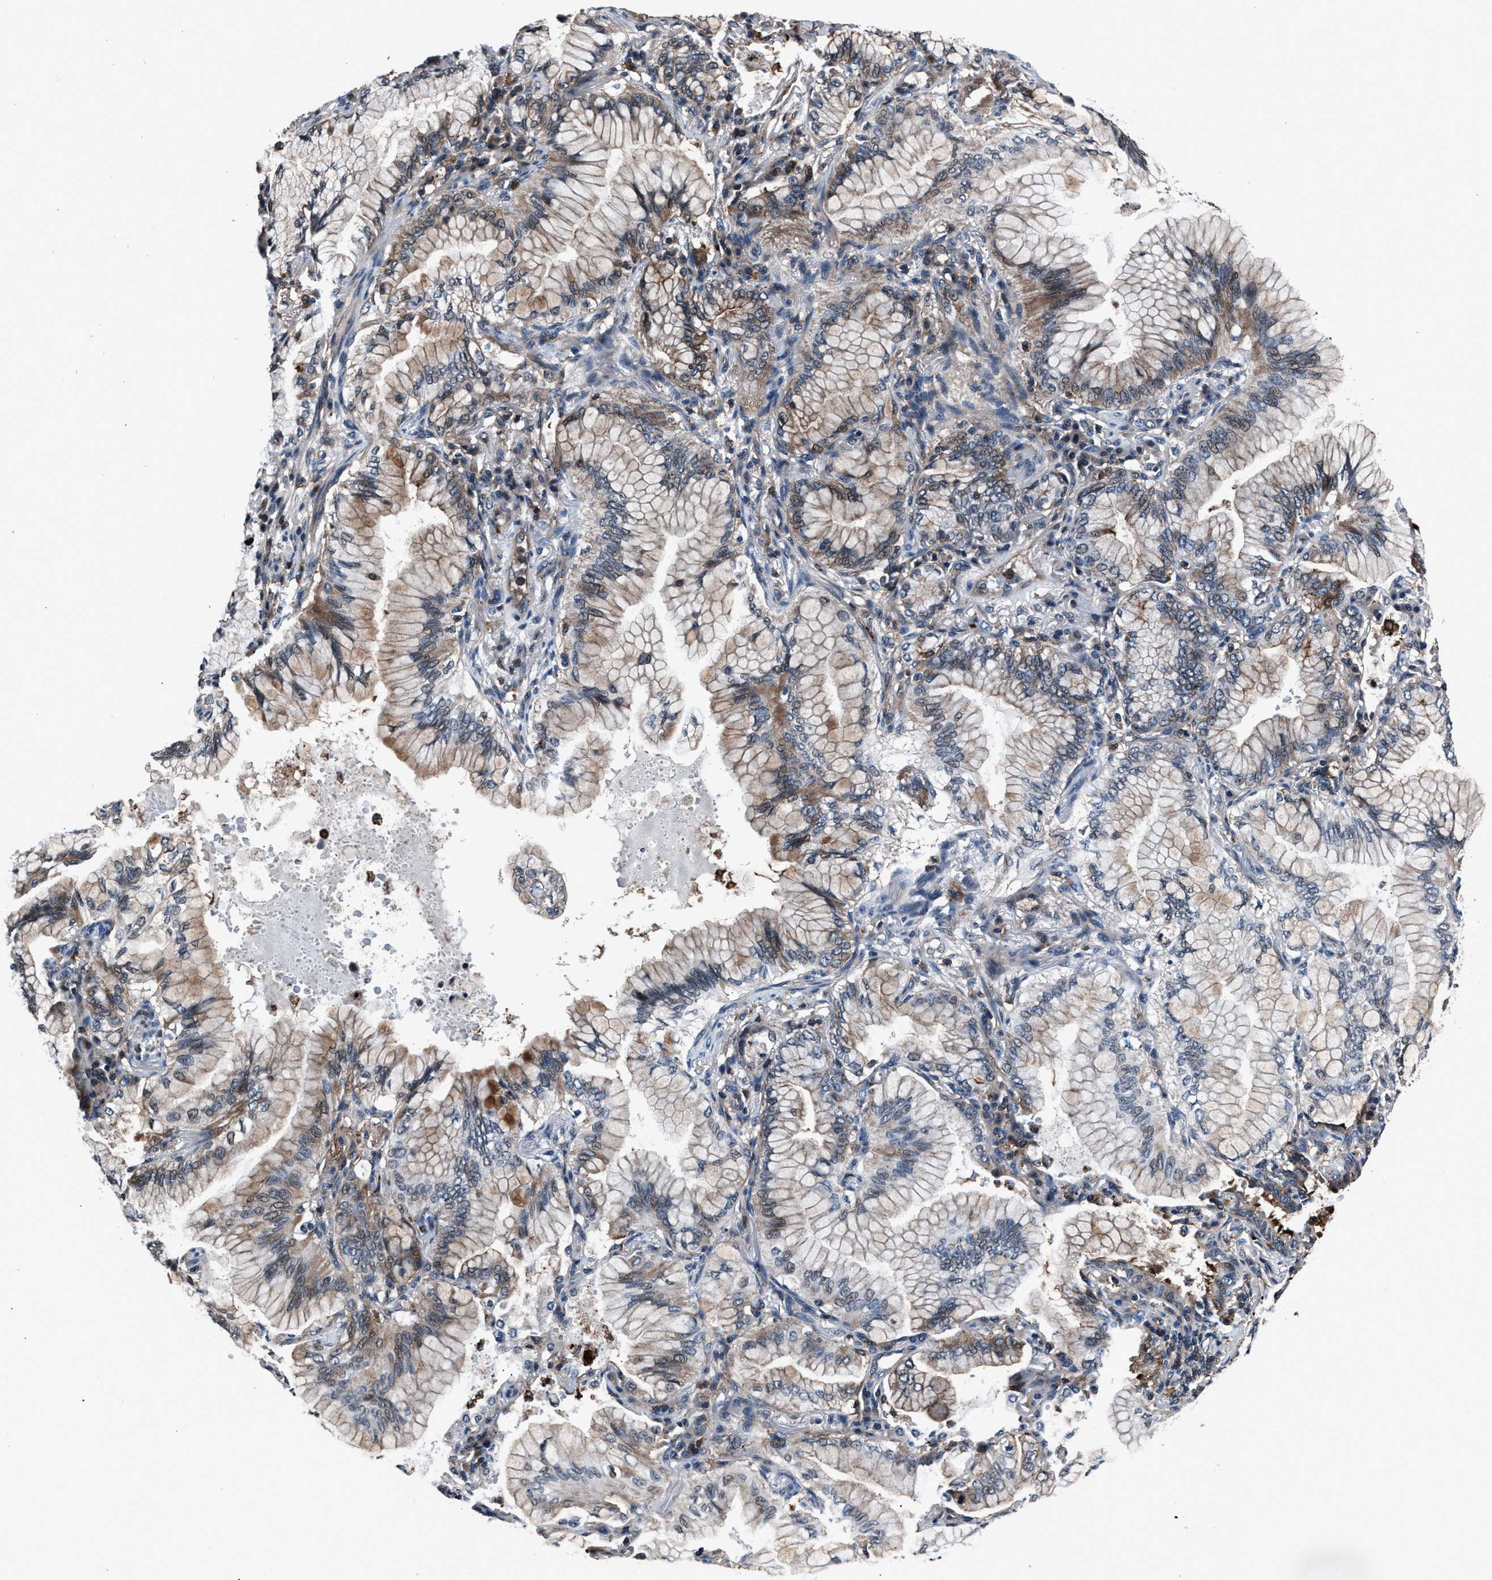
{"staining": {"intensity": "weak", "quantity": "<25%", "location": "cytoplasmic/membranous"}, "tissue": "lung cancer", "cell_type": "Tumor cells", "image_type": "cancer", "snomed": [{"axis": "morphology", "description": "Adenocarcinoma, NOS"}, {"axis": "topography", "description": "Lung"}], "caption": "Immunohistochemical staining of human adenocarcinoma (lung) demonstrates no significant staining in tumor cells. (DAB immunohistochemistry with hematoxylin counter stain).", "gene": "MFSD11", "patient": {"sex": "female", "age": 70}}